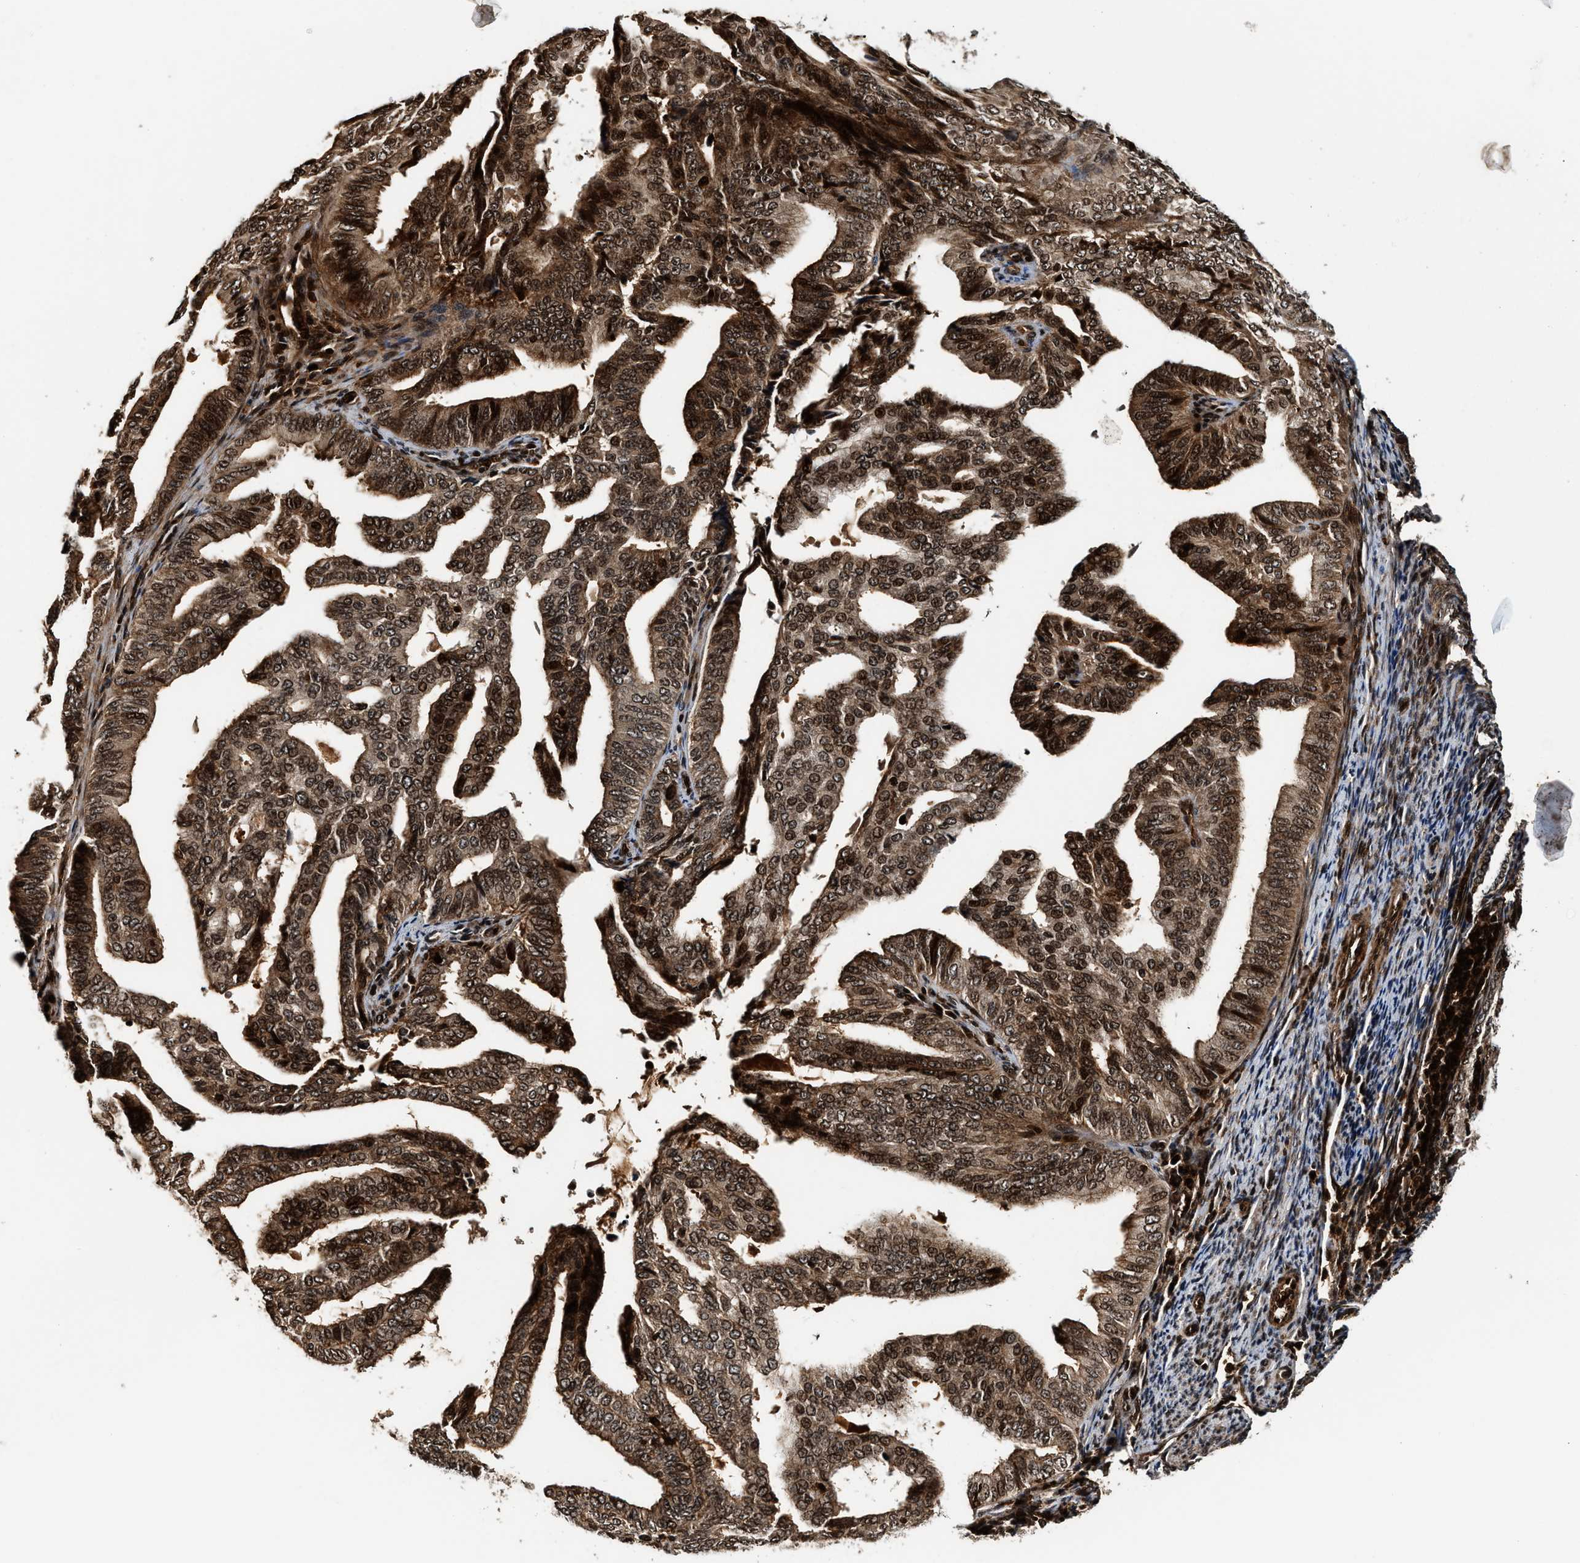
{"staining": {"intensity": "strong", "quantity": ">75%", "location": "cytoplasmic/membranous,nuclear"}, "tissue": "endometrial cancer", "cell_type": "Tumor cells", "image_type": "cancer", "snomed": [{"axis": "morphology", "description": "Adenocarcinoma, NOS"}, {"axis": "topography", "description": "Endometrium"}], "caption": "Adenocarcinoma (endometrial) stained with immunohistochemistry shows strong cytoplasmic/membranous and nuclear staining in approximately >75% of tumor cells.", "gene": "MDM2", "patient": {"sex": "female", "age": 58}}